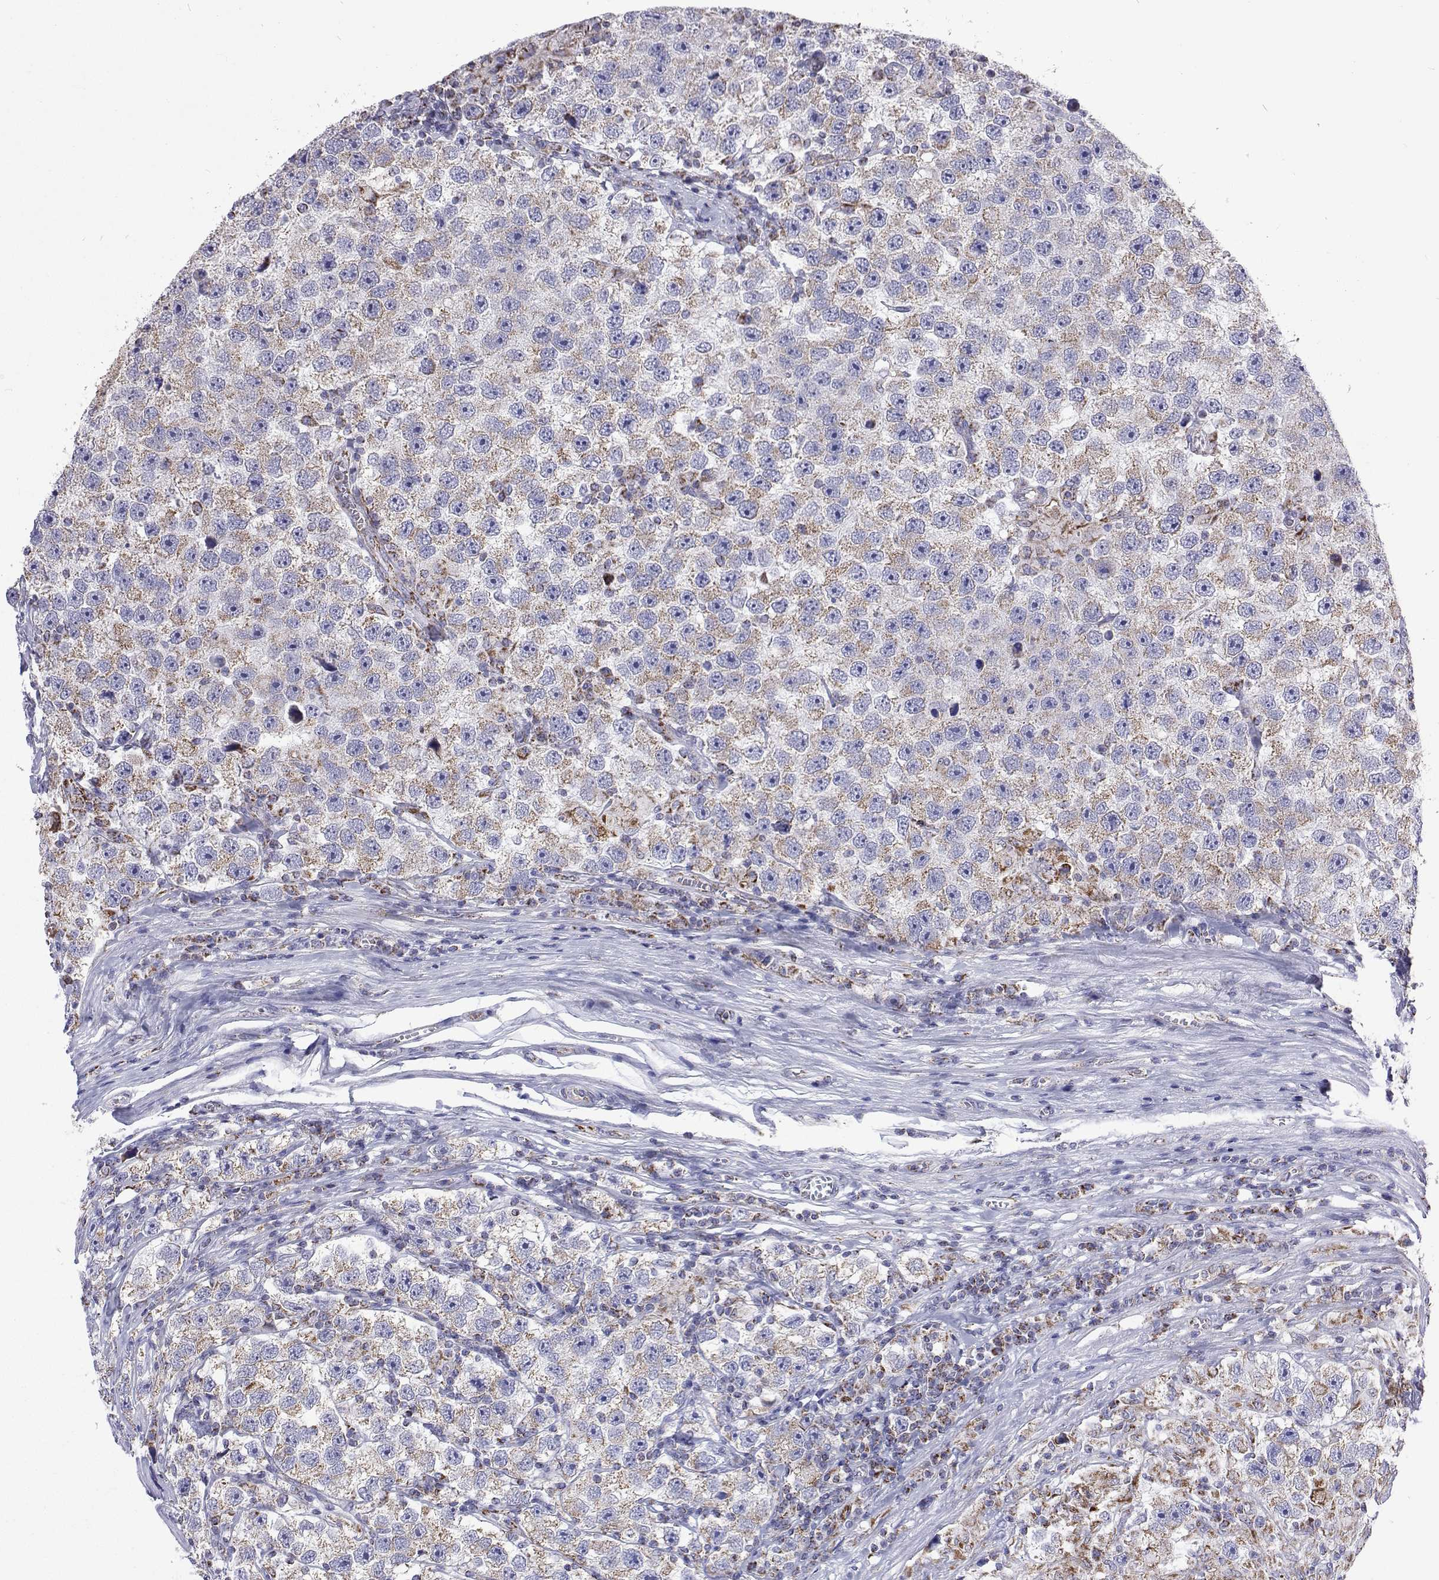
{"staining": {"intensity": "weak", "quantity": "<25%", "location": "cytoplasmic/membranous"}, "tissue": "testis cancer", "cell_type": "Tumor cells", "image_type": "cancer", "snomed": [{"axis": "morphology", "description": "Seminoma, NOS"}, {"axis": "topography", "description": "Testis"}], "caption": "The image shows no significant positivity in tumor cells of testis seminoma. (DAB immunohistochemistry visualized using brightfield microscopy, high magnification).", "gene": "MCCC2", "patient": {"sex": "male", "age": 26}}